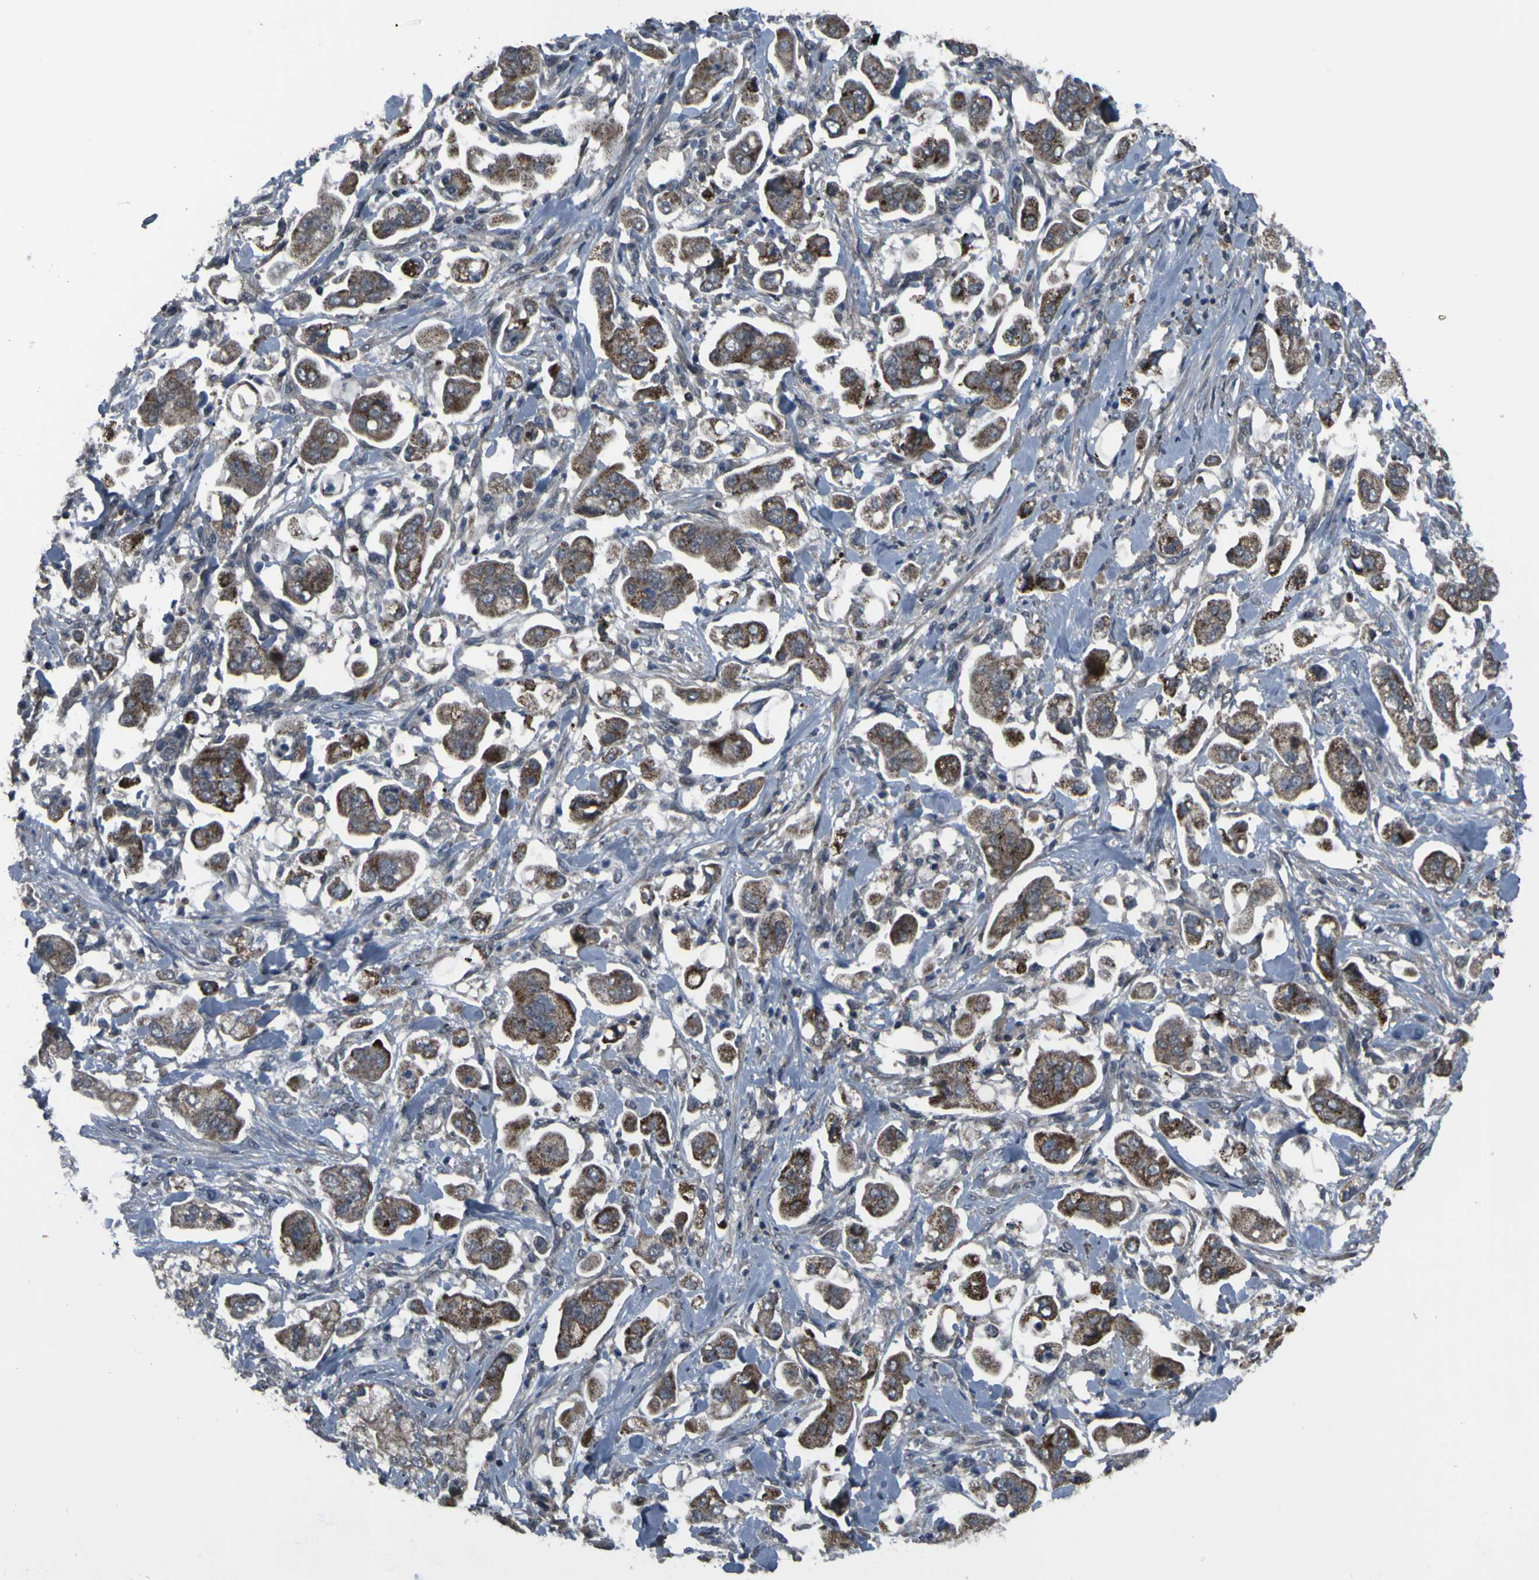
{"staining": {"intensity": "strong", "quantity": ">75%", "location": "cytoplasmic/membranous"}, "tissue": "stomach cancer", "cell_type": "Tumor cells", "image_type": "cancer", "snomed": [{"axis": "morphology", "description": "Adenocarcinoma, NOS"}, {"axis": "topography", "description": "Stomach"}], "caption": "This photomicrograph exhibits immunohistochemistry (IHC) staining of human stomach adenocarcinoma, with high strong cytoplasmic/membranous positivity in approximately >75% of tumor cells.", "gene": "OSTM1", "patient": {"sex": "male", "age": 62}}